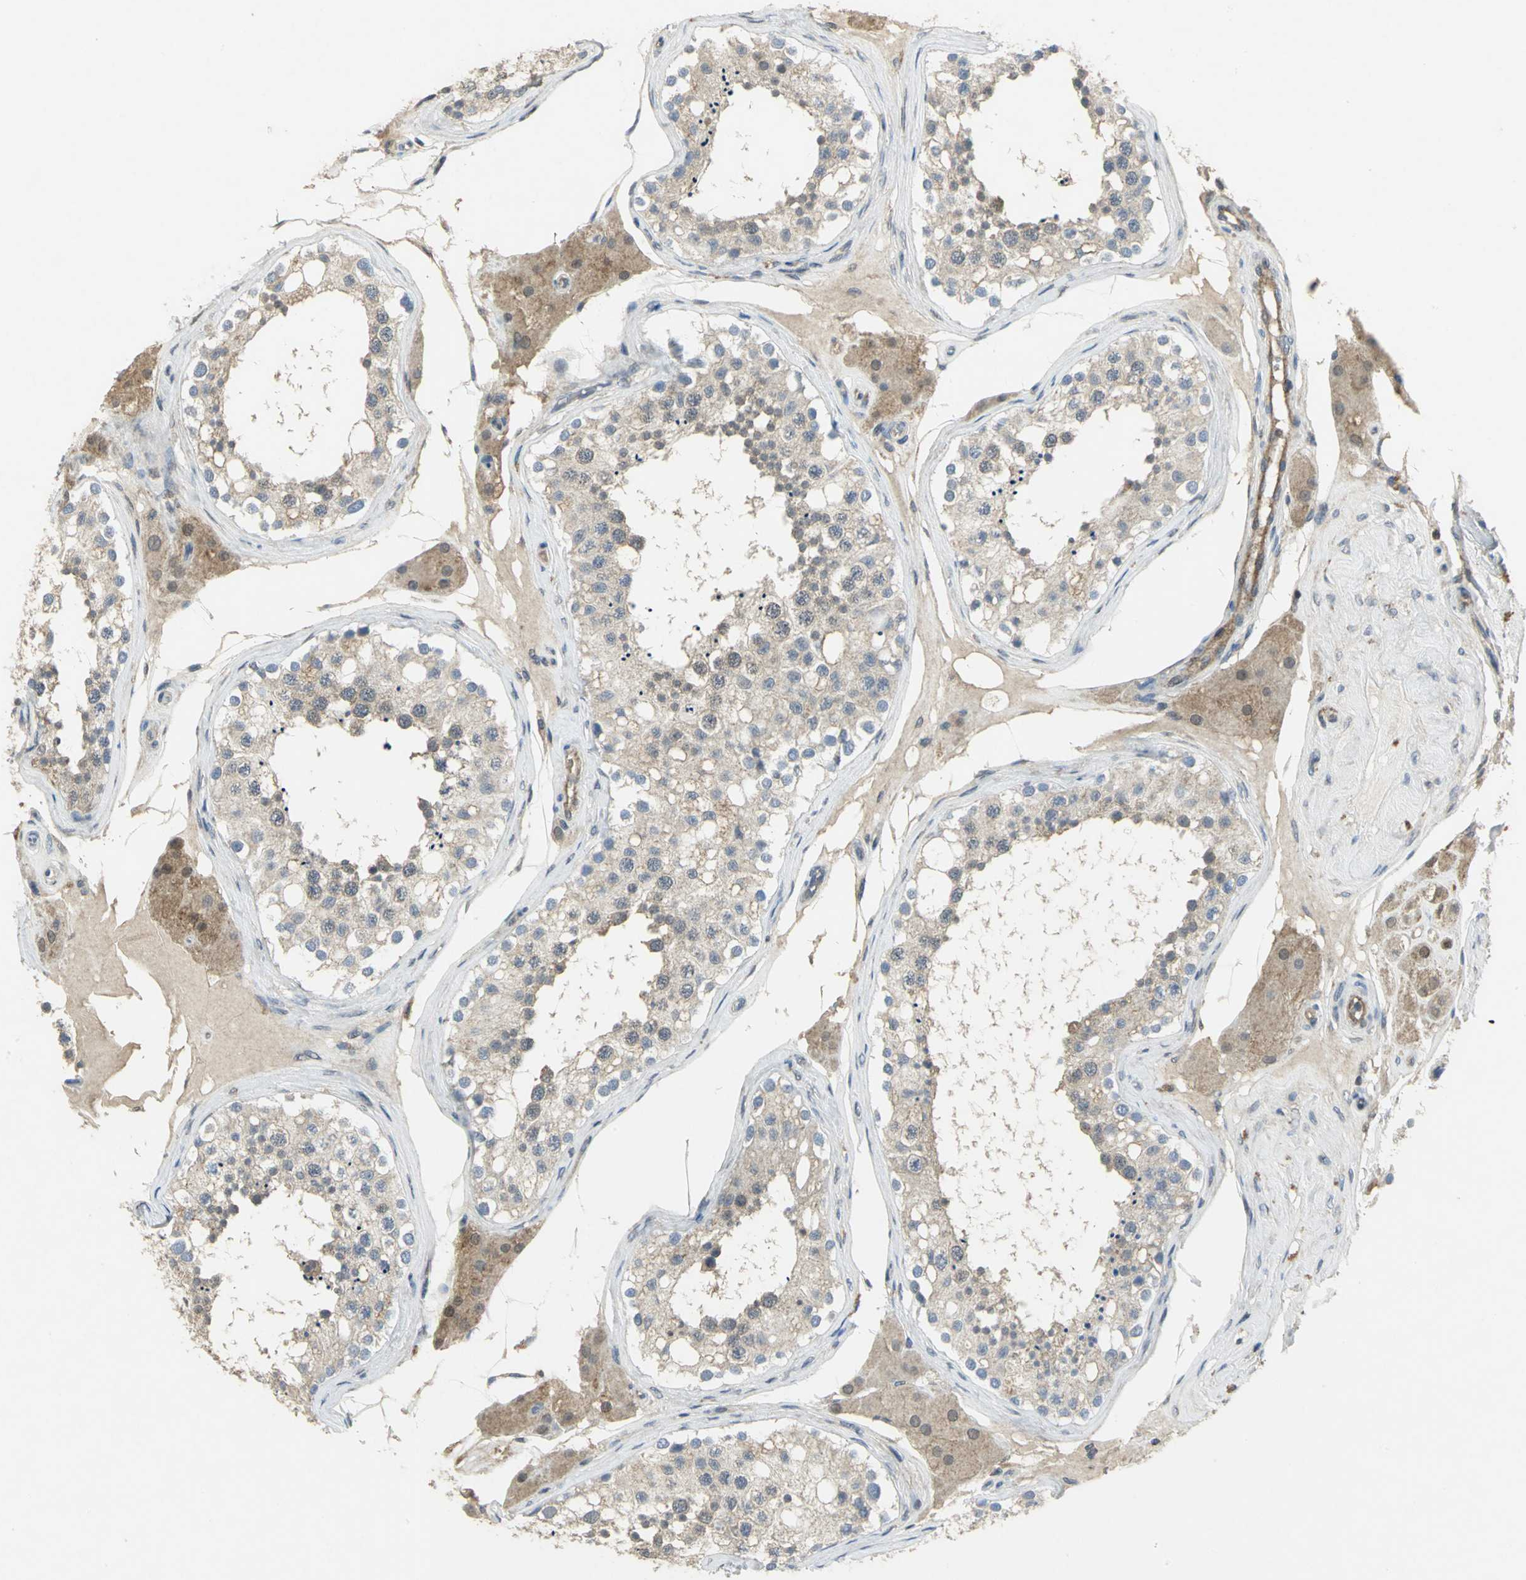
{"staining": {"intensity": "weak", "quantity": ">75%", "location": "cytoplasmic/membranous,nuclear"}, "tissue": "testis", "cell_type": "Cells in seminiferous ducts", "image_type": "normal", "snomed": [{"axis": "morphology", "description": "Normal tissue, NOS"}, {"axis": "topography", "description": "Testis"}], "caption": "Approximately >75% of cells in seminiferous ducts in benign human testis show weak cytoplasmic/membranous,nuclear protein positivity as visualized by brown immunohistochemical staining.", "gene": "PPIA", "patient": {"sex": "male", "age": 68}}